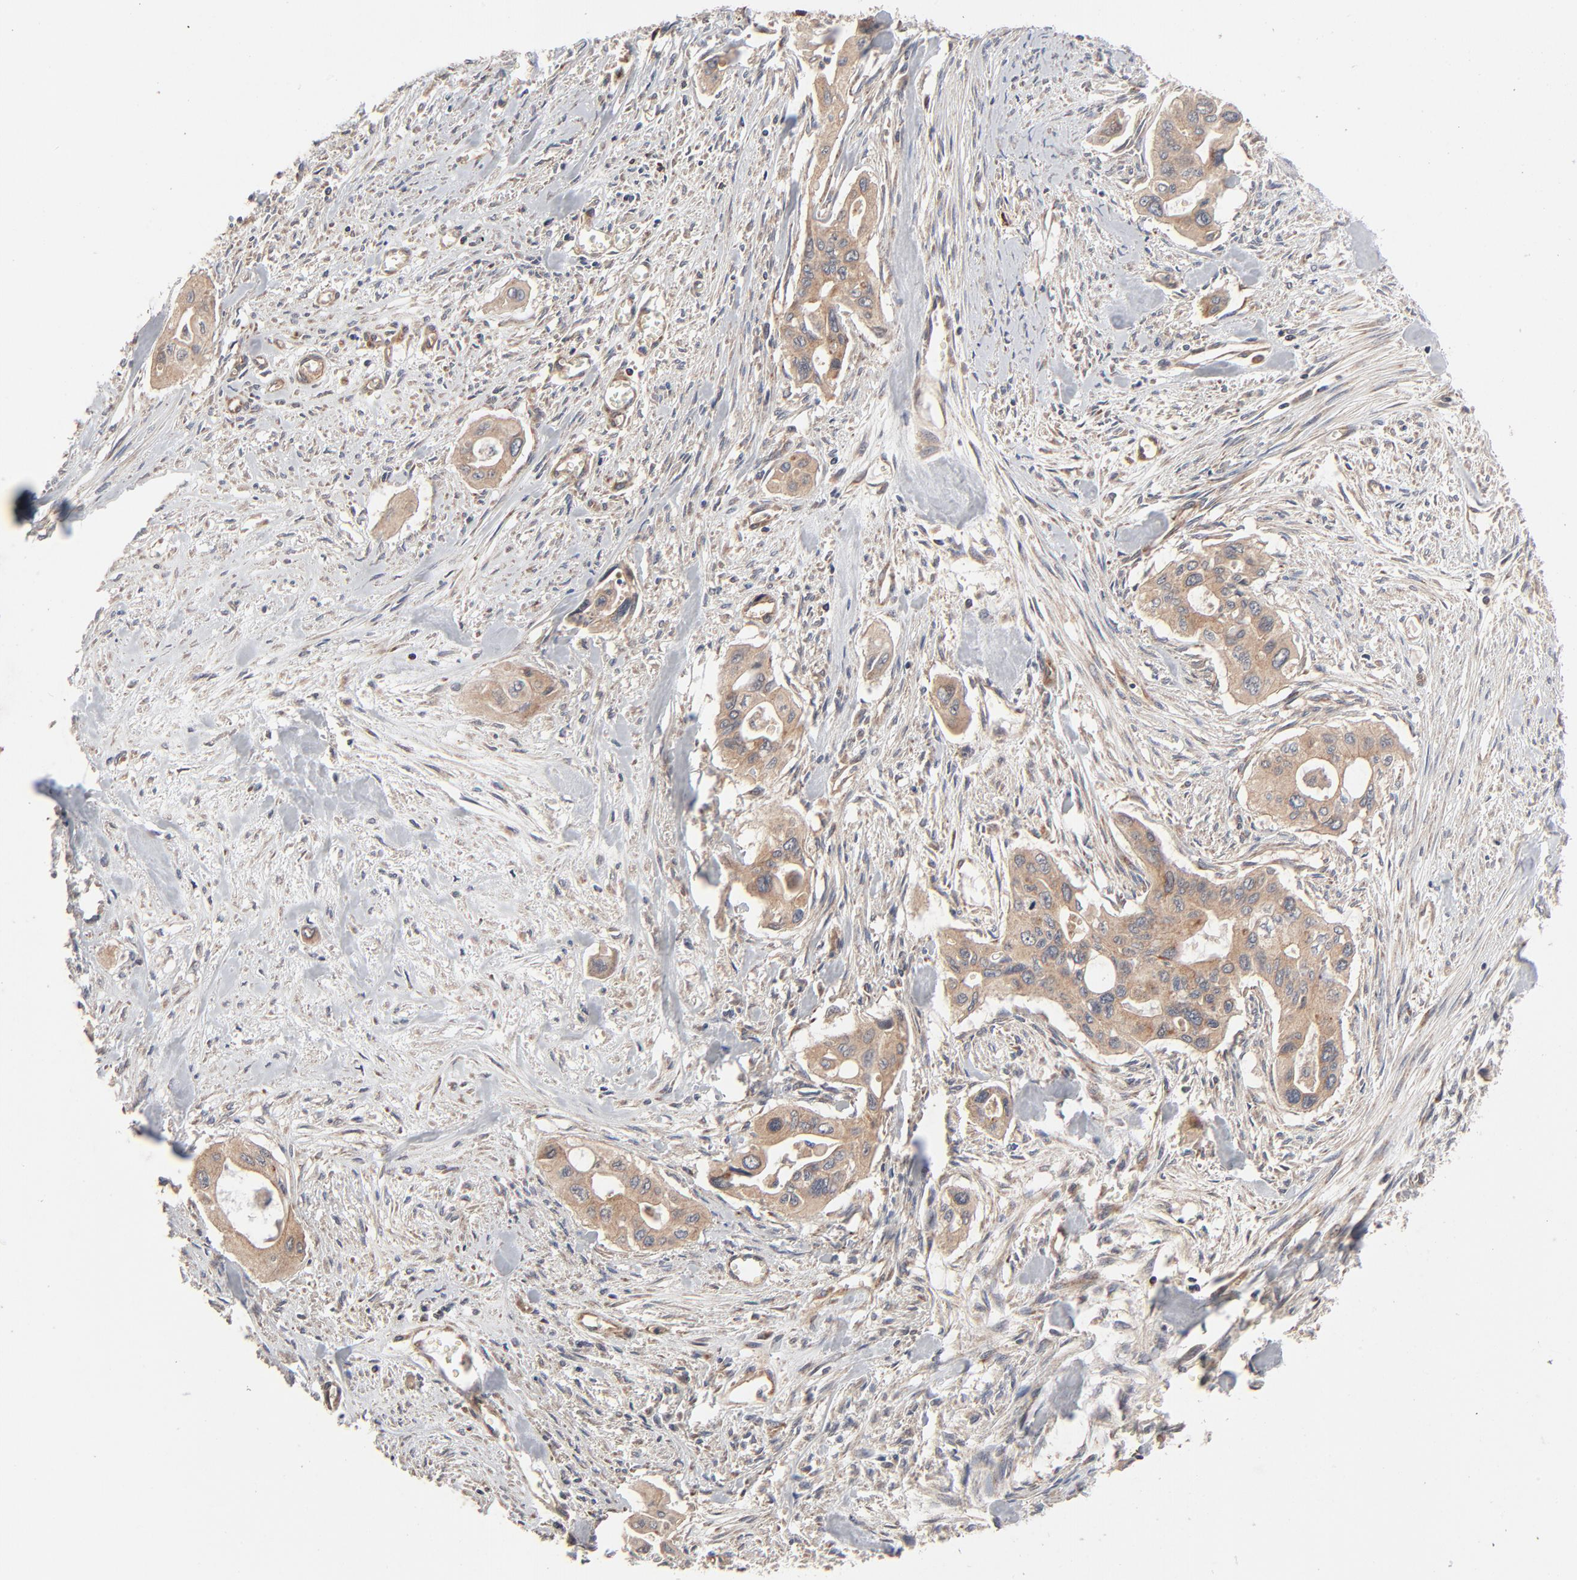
{"staining": {"intensity": "moderate", "quantity": ">75%", "location": "cytoplasmic/membranous"}, "tissue": "pancreatic cancer", "cell_type": "Tumor cells", "image_type": "cancer", "snomed": [{"axis": "morphology", "description": "Adenocarcinoma, NOS"}, {"axis": "topography", "description": "Pancreas"}], "caption": "Protein staining of pancreatic cancer tissue reveals moderate cytoplasmic/membranous expression in about >75% of tumor cells. The protein of interest is stained brown, and the nuclei are stained in blue (DAB IHC with brightfield microscopy, high magnification).", "gene": "ABLIM3", "patient": {"sex": "male", "age": 77}}